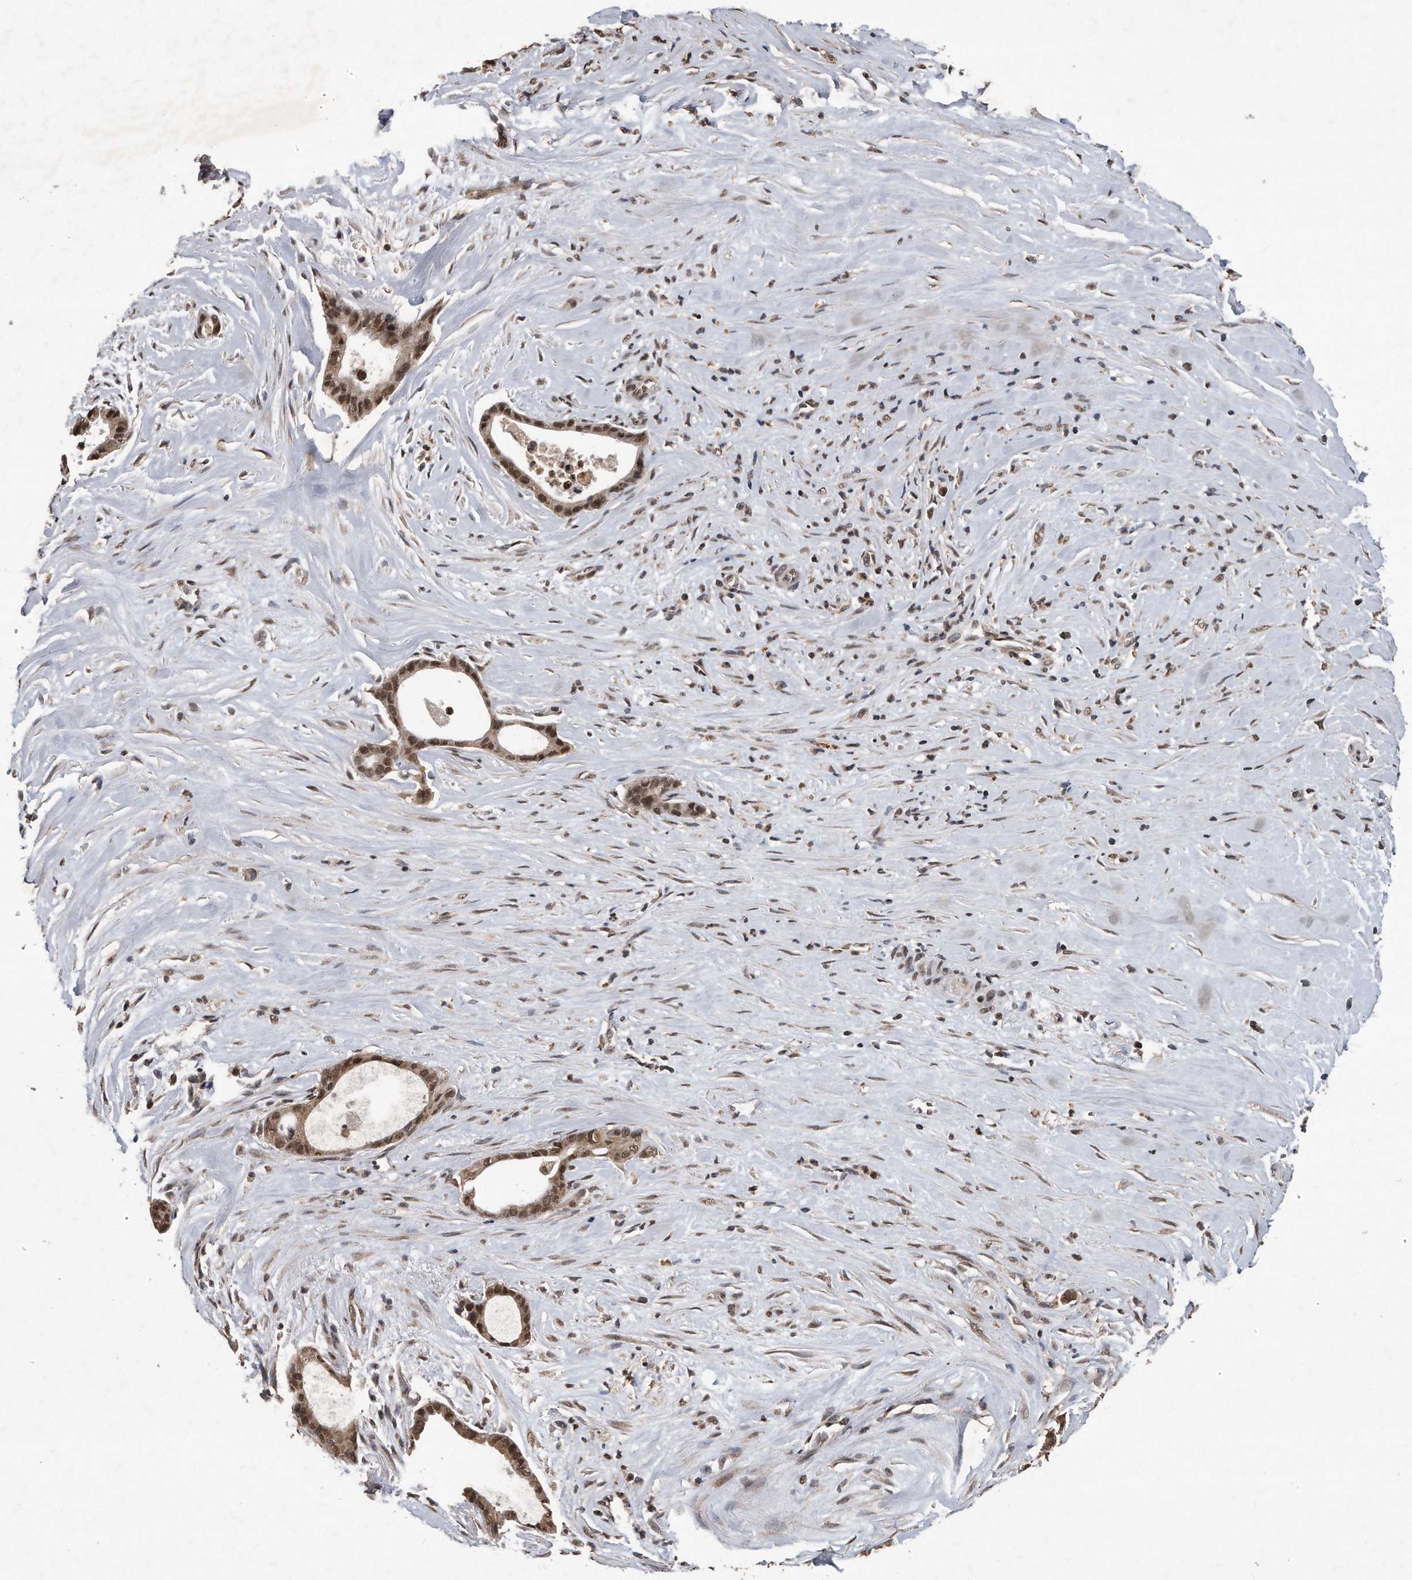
{"staining": {"intensity": "moderate", "quantity": ">75%", "location": "cytoplasmic/membranous,nuclear"}, "tissue": "liver cancer", "cell_type": "Tumor cells", "image_type": "cancer", "snomed": [{"axis": "morphology", "description": "Cholangiocarcinoma"}, {"axis": "topography", "description": "Liver"}], "caption": "Moderate cytoplasmic/membranous and nuclear expression is identified in about >75% of tumor cells in cholangiocarcinoma (liver). Using DAB (3,3'-diaminobenzidine) (brown) and hematoxylin (blue) stains, captured at high magnification using brightfield microscopy.", "gene": "CRYZL1", "patient": {"sex": "female", "age": 55}}